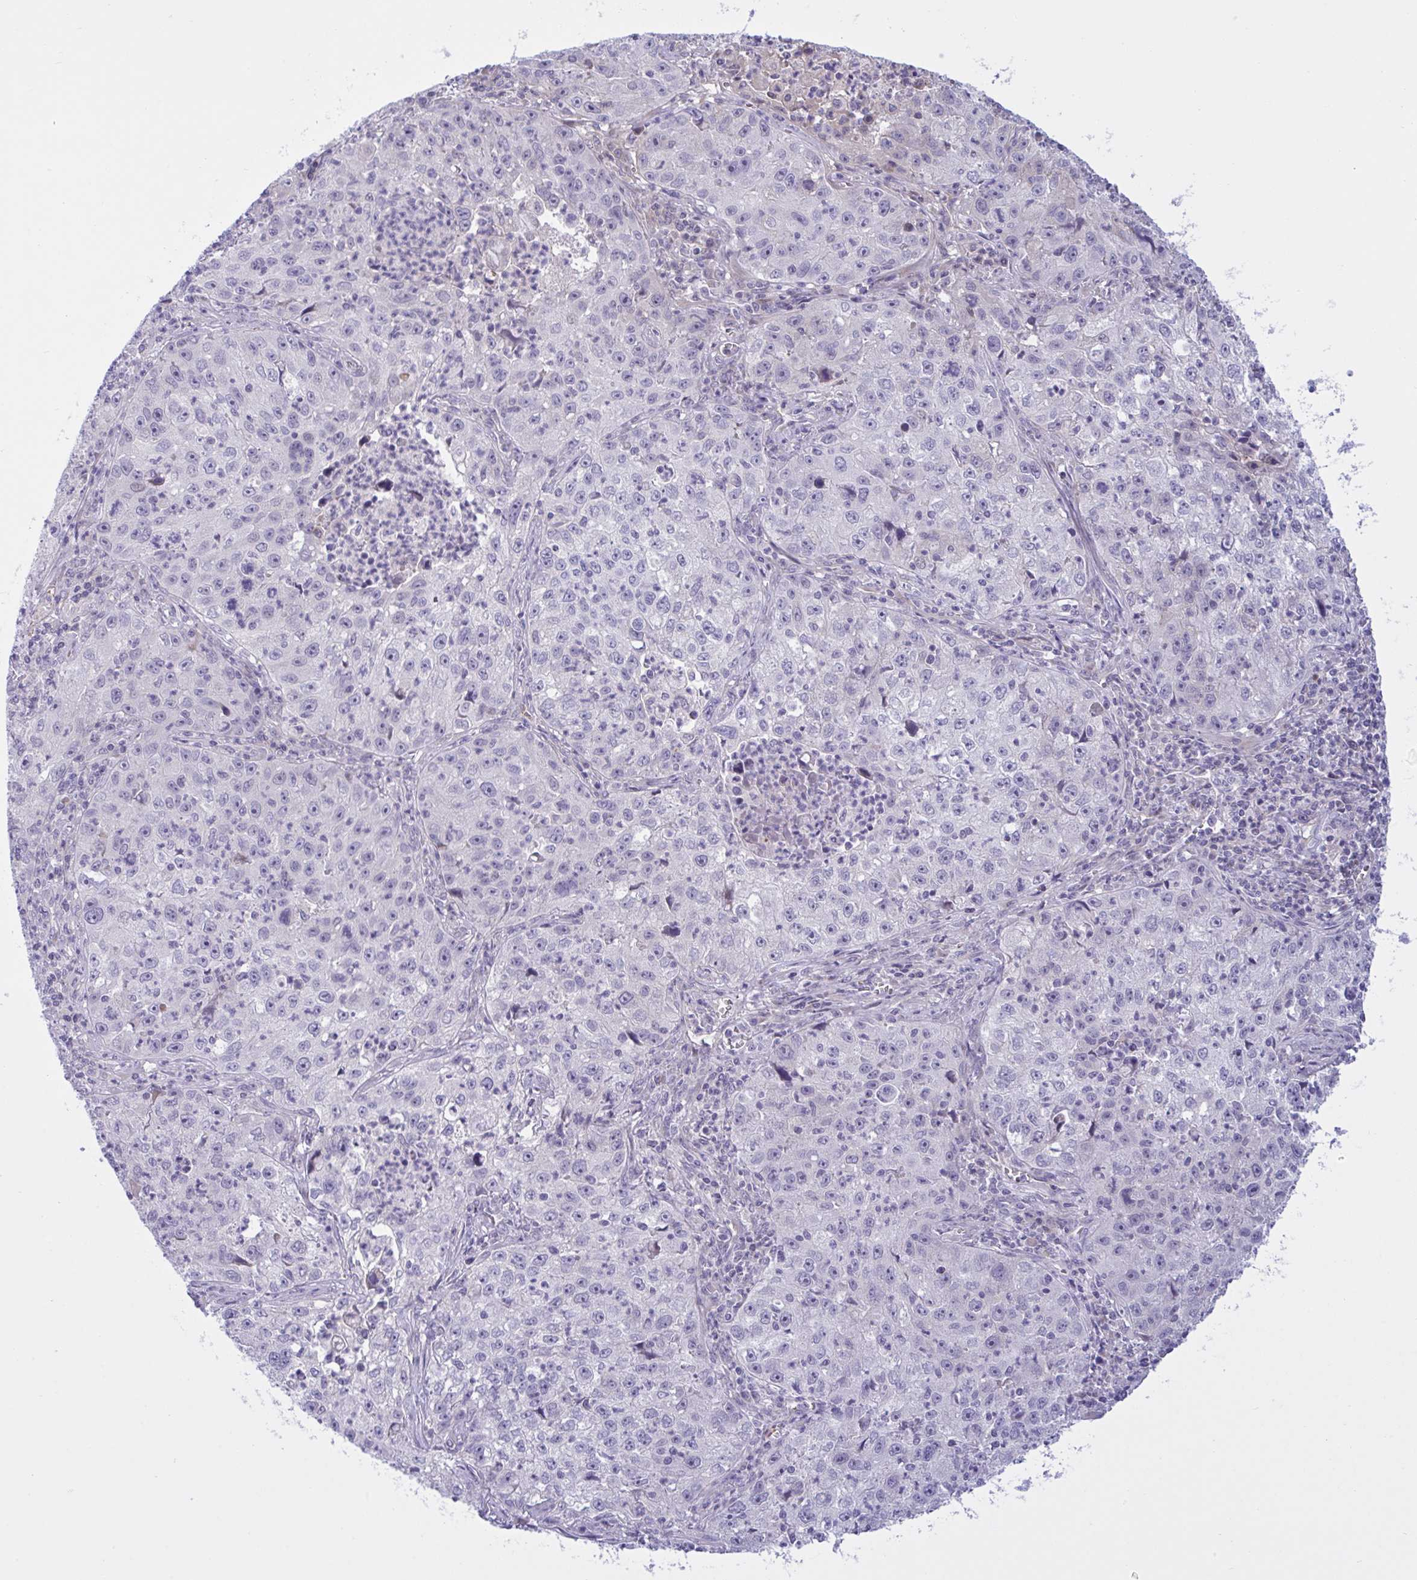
{"staining": {"intensity": "negative", "quantity": "none", "location": "none"}, "tissue": "lung cancer", "cell_type": "Tumor cells", "image_type": "cancer", "snomed": [{"axis": "morphology", "description": "Squamous cell carcinoma, NOS"}, {"axis": "topography", "description": "Lung"}], "caption": "Tumor cells are negative for protein expression in human squamous cell carcinoma (lung).", "gene": "VWC2", "patient": {"sex": "male", "age": 71}}